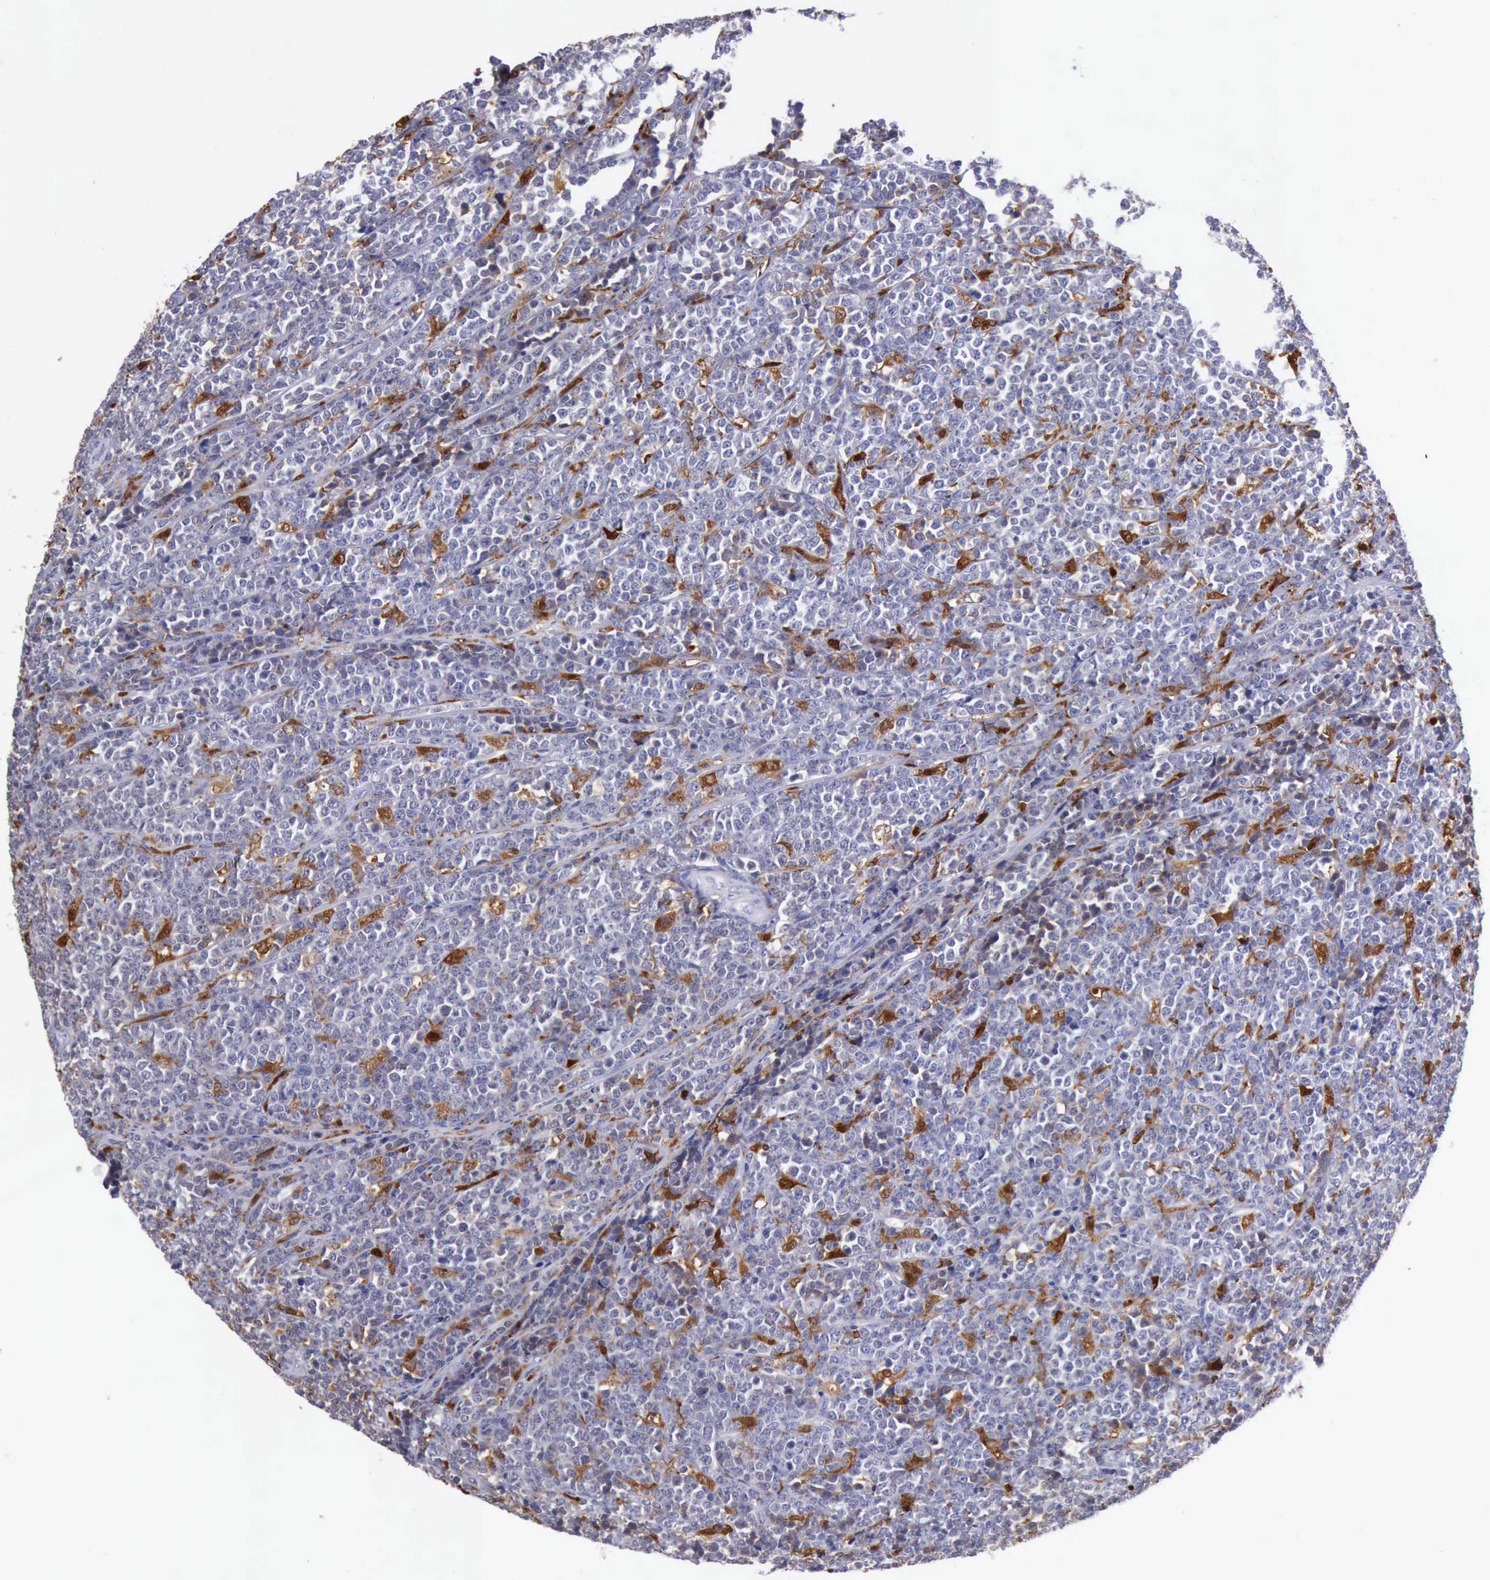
{"staining": {"intensity": "negative", "quantity": "none", "location": "none"}, "tissue": "lymphoma", "cell_type": "Tumor cells", "image_type": "cancer", "snomed": [{"axis": "morphology", "description": "Malignant lymphoma, non-Hodgkin's type, High grade"}, {"axis": "topography", "description": "Small intestine"}, {"axis": "topography", "description": "Colon"}], "caption": "DAB (3,3'-diaminobenzidine) immunohistochemical staining of lymphoma exhibits no significant positivity in tumor cells.", "gene": "CSTA", "patient": {"sex": "male", "age": 8}}